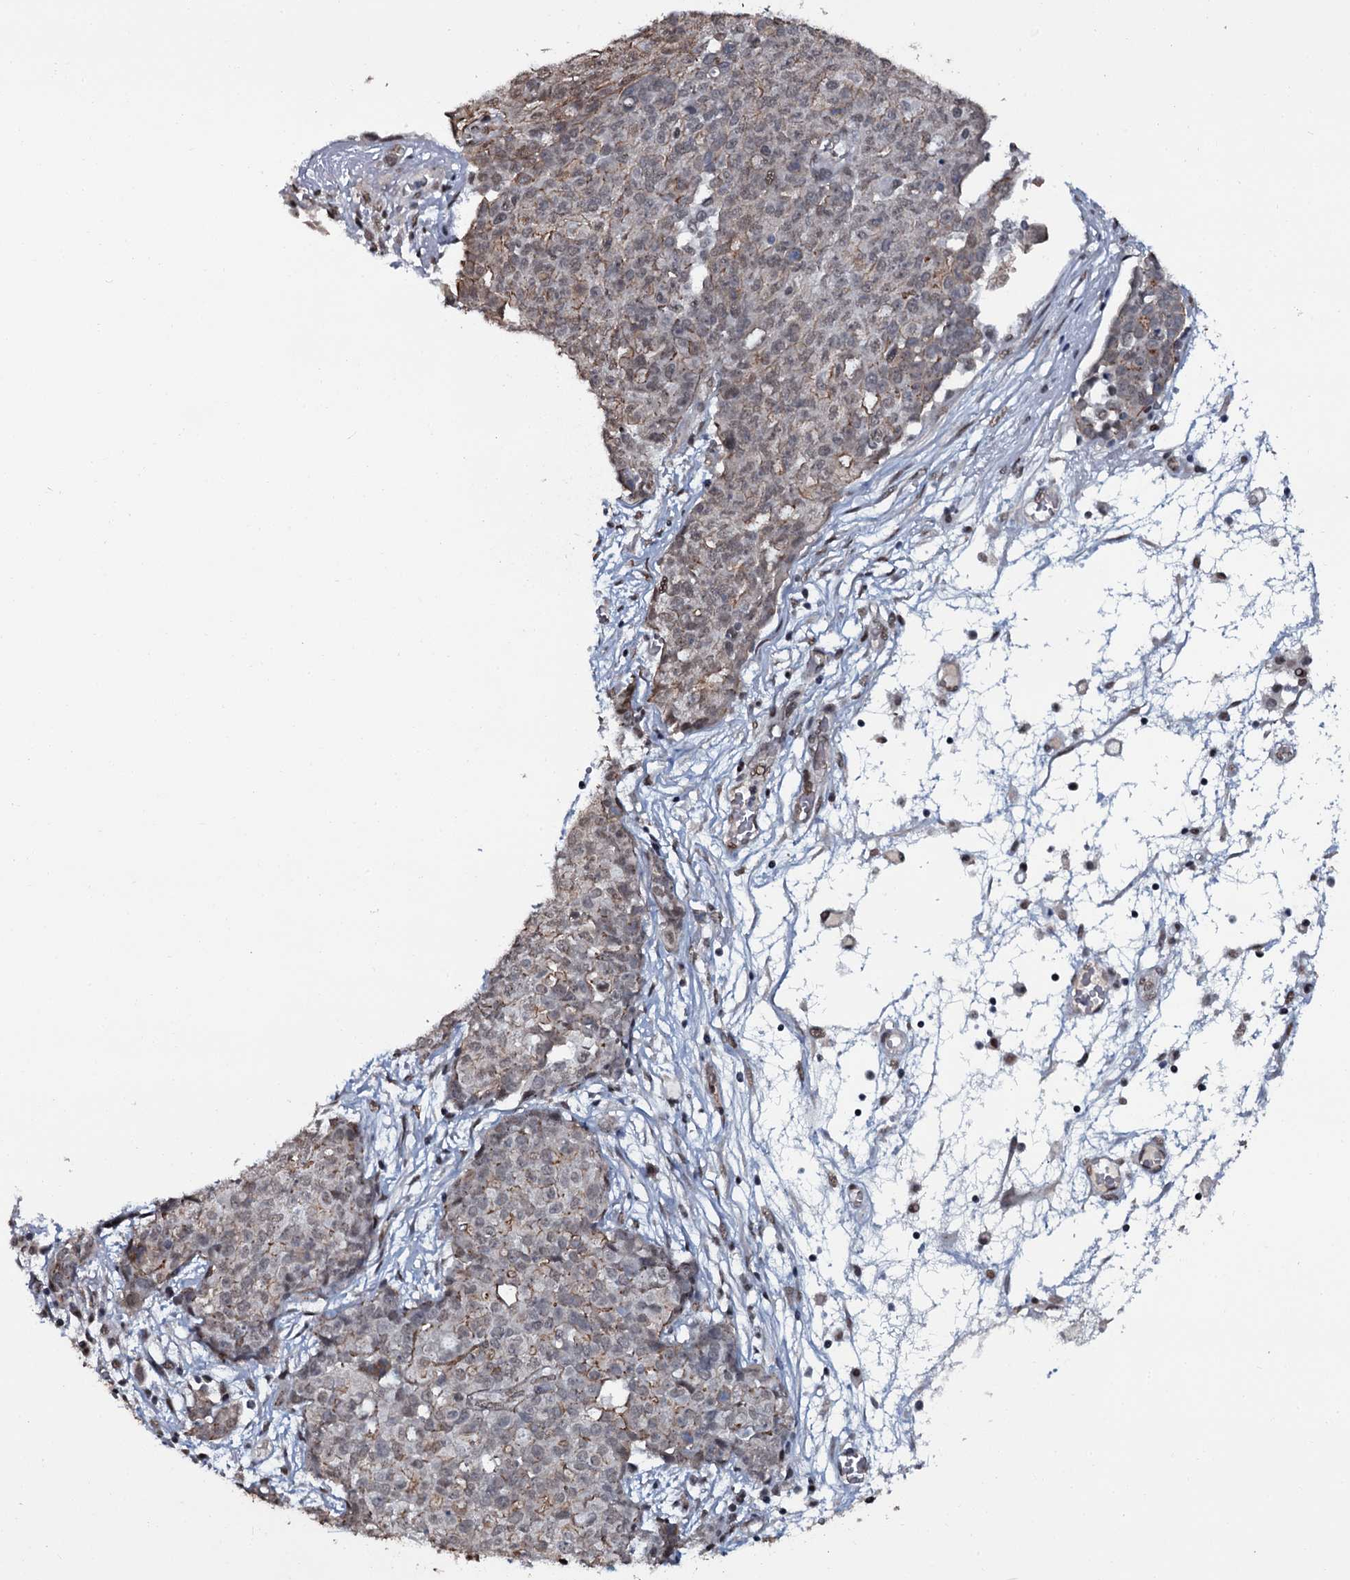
{"staining": {"intensity": "moderate", "quantity": "<25%", "location": "cytoplasmic/membranous,nuclear"}, "tissue": "ovarian cancer", "cell_type": "Tumor cells", "image_type": "cancer", "snomed": [{"axis": "morphology", "description": "Cystadenocarcinoma, serous, NOS"}, {"axis": "topography", "description": "Soft tissue"}, {"axis": "topography", "description": "Ovary"}], "caption": "There is low levels of moderate cytoplasmic/membranous and nuclear positivity in tumor cells of serous cystadenocarcinoma (ovarian), as demonstrated by immunohistochemical staining (brown color).", "gene": "SH2D4B", "patient": {"sex": "female", "age": 57}}